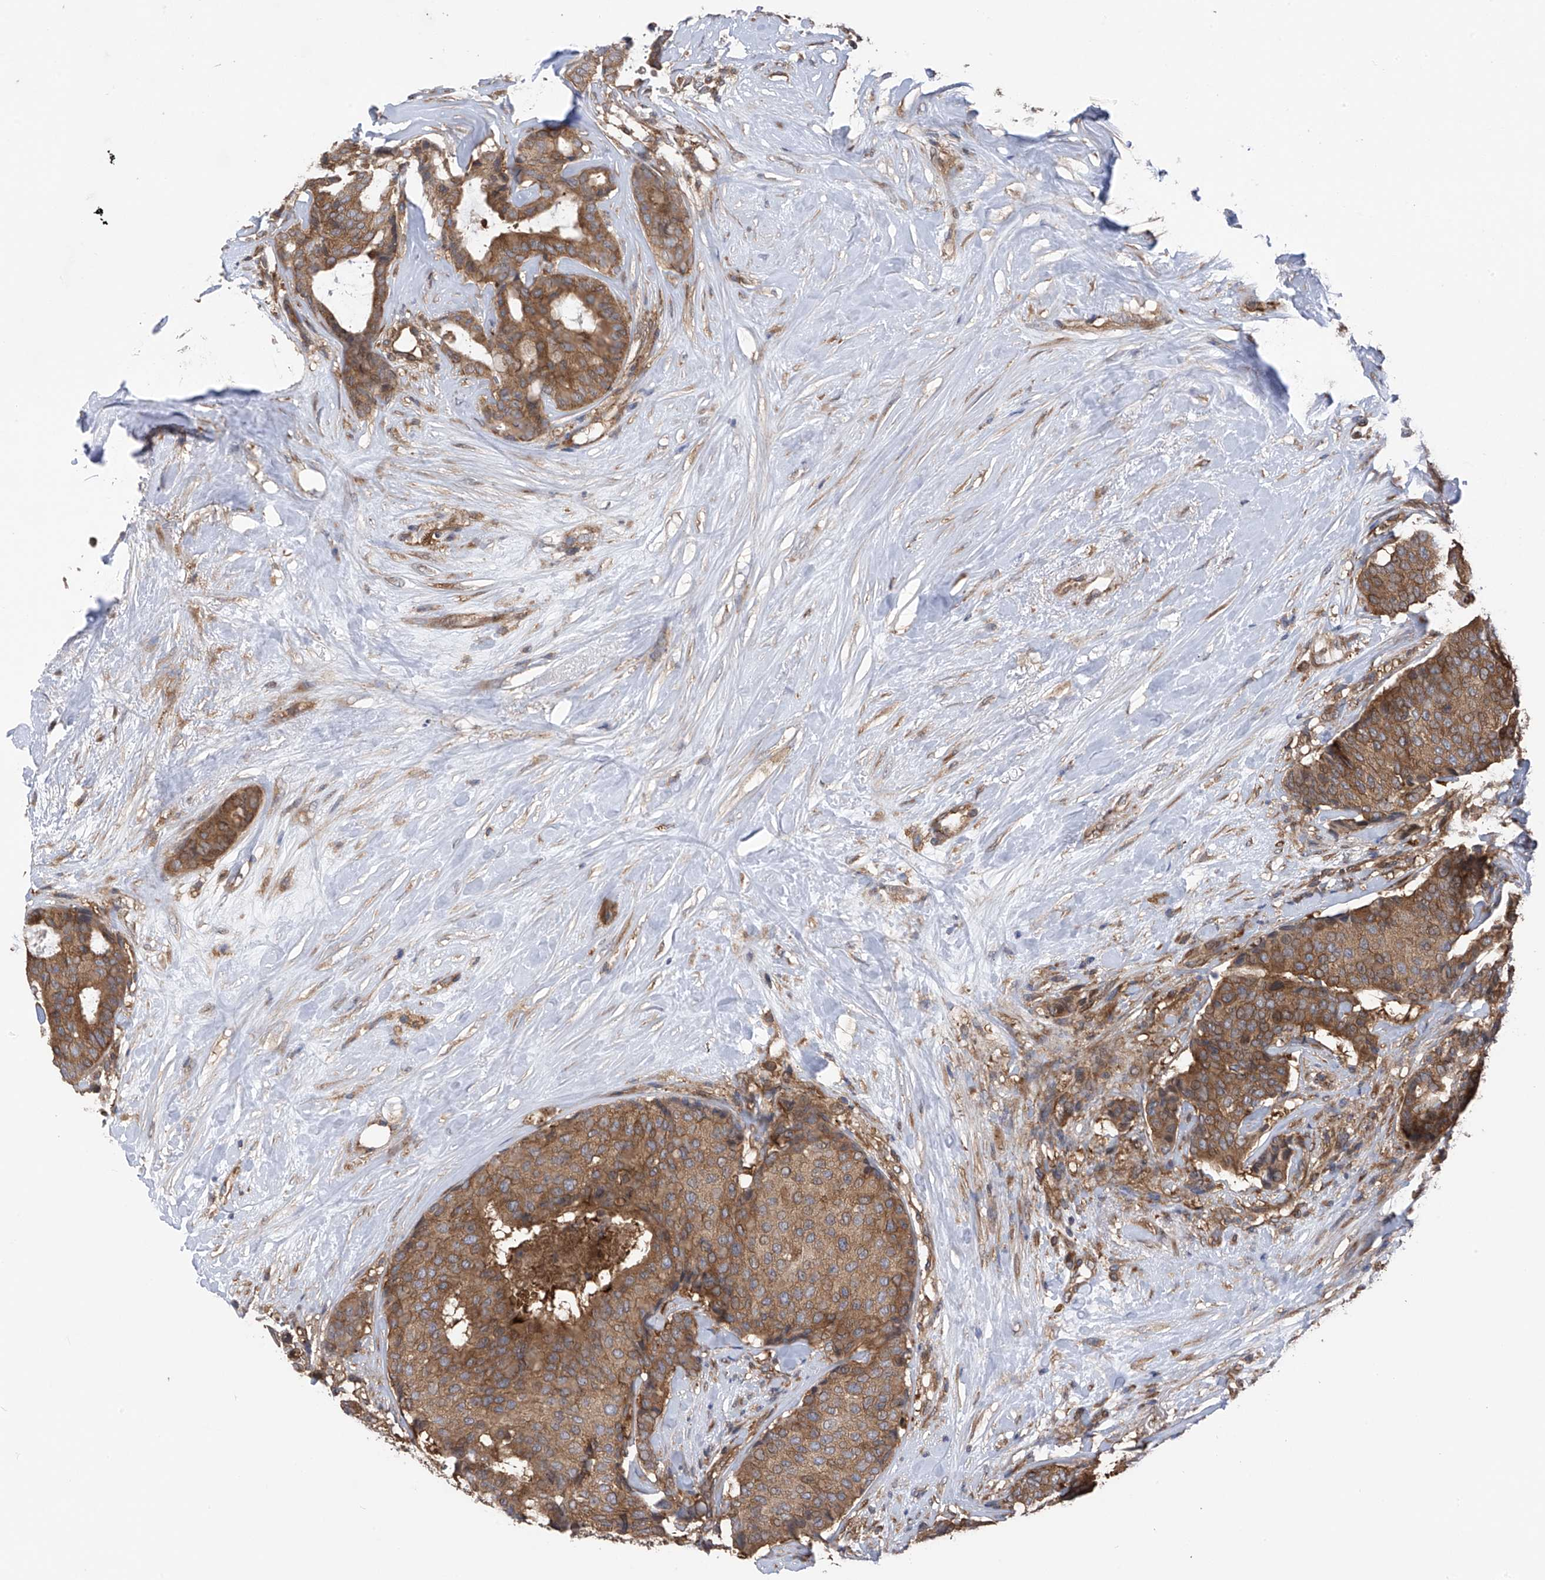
{"staining": {"intensity": "moderate", "quantity": ">75%", "location": "cytoplasmic/membranous"}, "tissue": "breast cancer", "cell_type": "Tumor cells", "image_type": "cancer", "snomed": [{"axis": "morphology", "description": "Duct carcinoma"}, {"axis": "topography", "description": "Breast"}], "caption": "Human breast cancer (intraductal carcinoma) stained with a protein marker displays moderate staining in tumor cells.", "gene": "CHPF", "patient": {"sex": "female", "age": 75}}